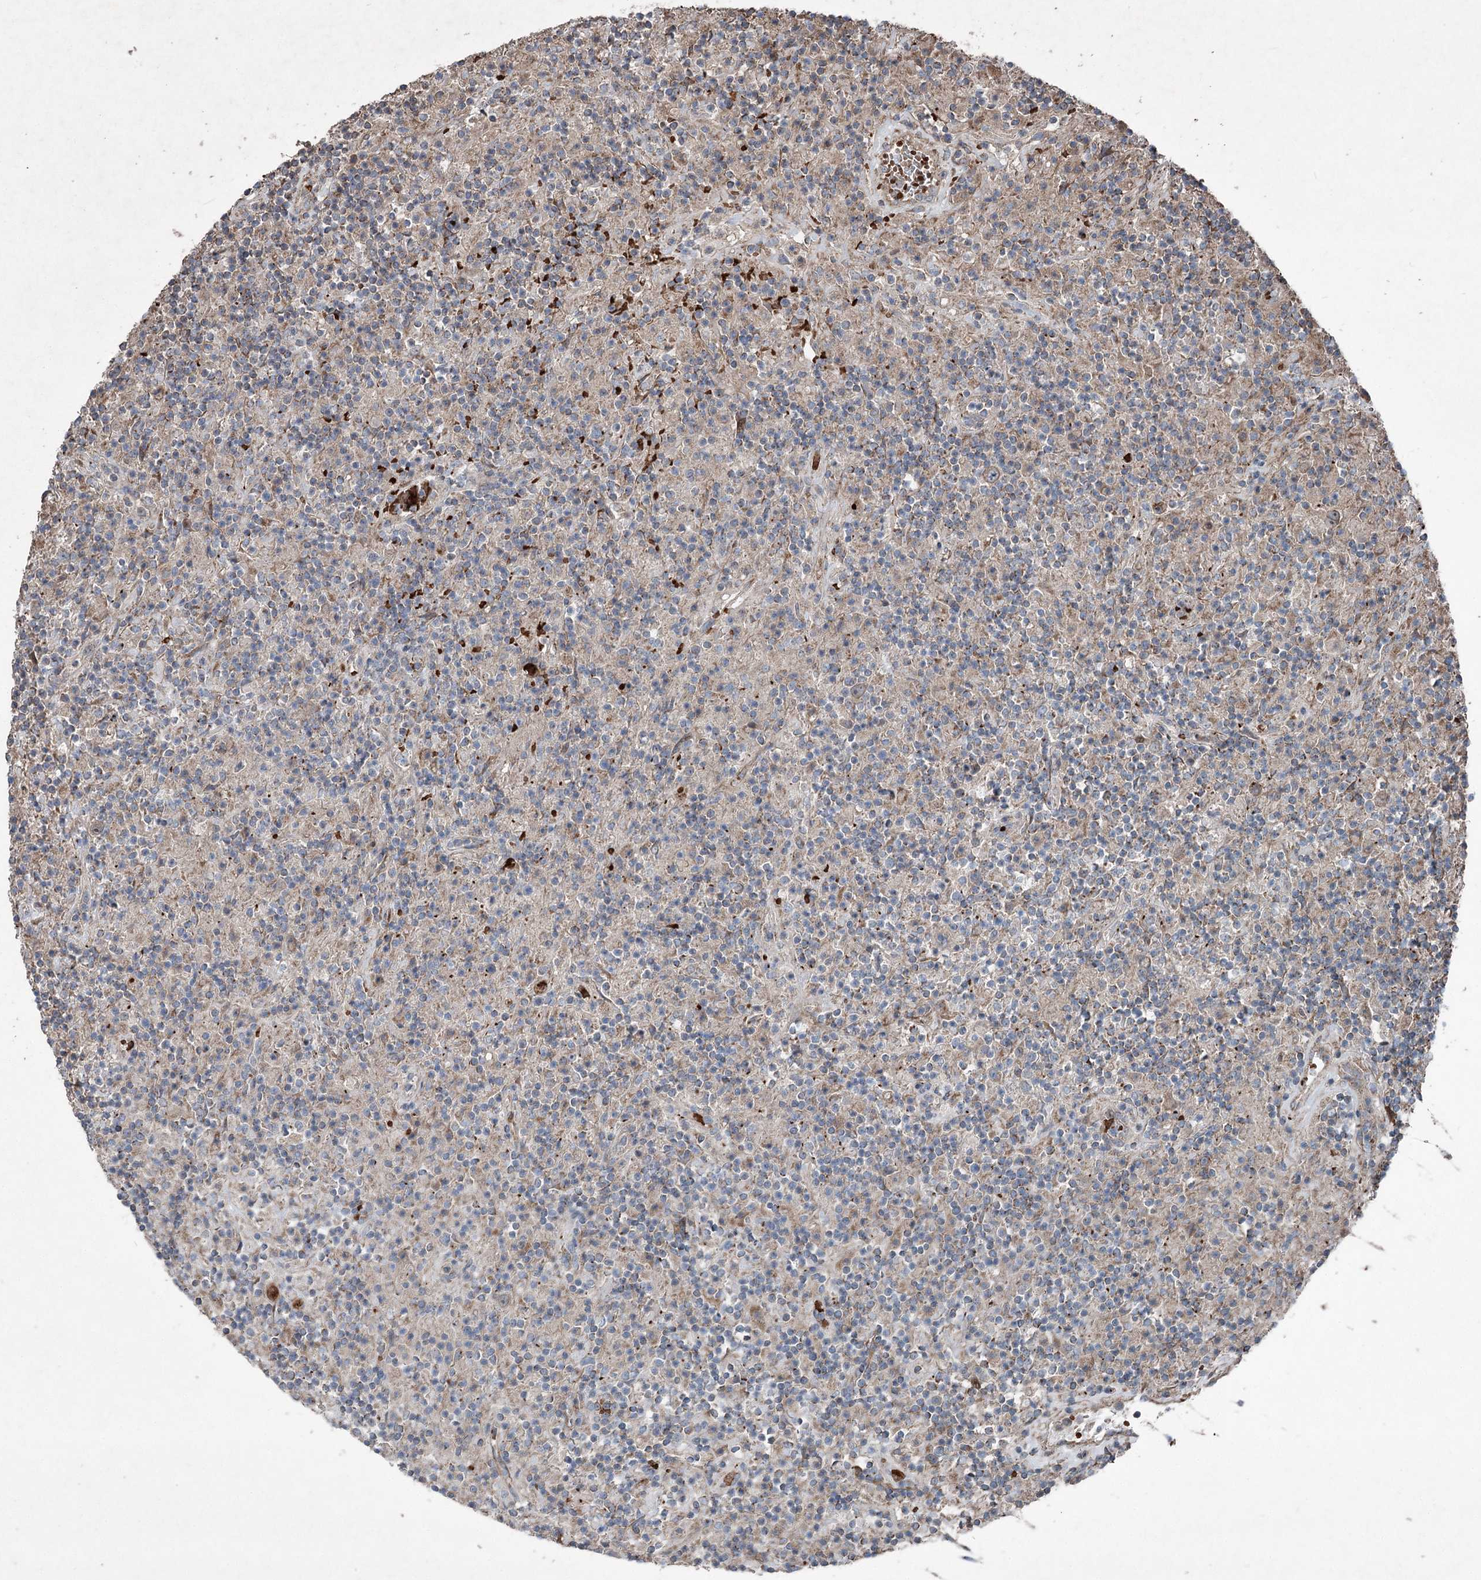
{"staining": {"intensity": "negative", "quantity": "none", "location": "none"}, "tissue": "lymphoma", "cell_type": "Tumor cells", "image_type": "cancer", "snomed": [{"axis": "morphology", "description": "Hodgkin's disease, NOS"}, {"axis": "topography", "description": "Lymph node"}], "caption": "IHC photomicrograph of neoplastic tissue: Hodgkin's disease stained with DAB (3,3'-diaminobenzidine) reveals no significant protein positivity in tumor cells.", "gene": "SERINC5", "patient": {"sex": "male", "age": 70}}